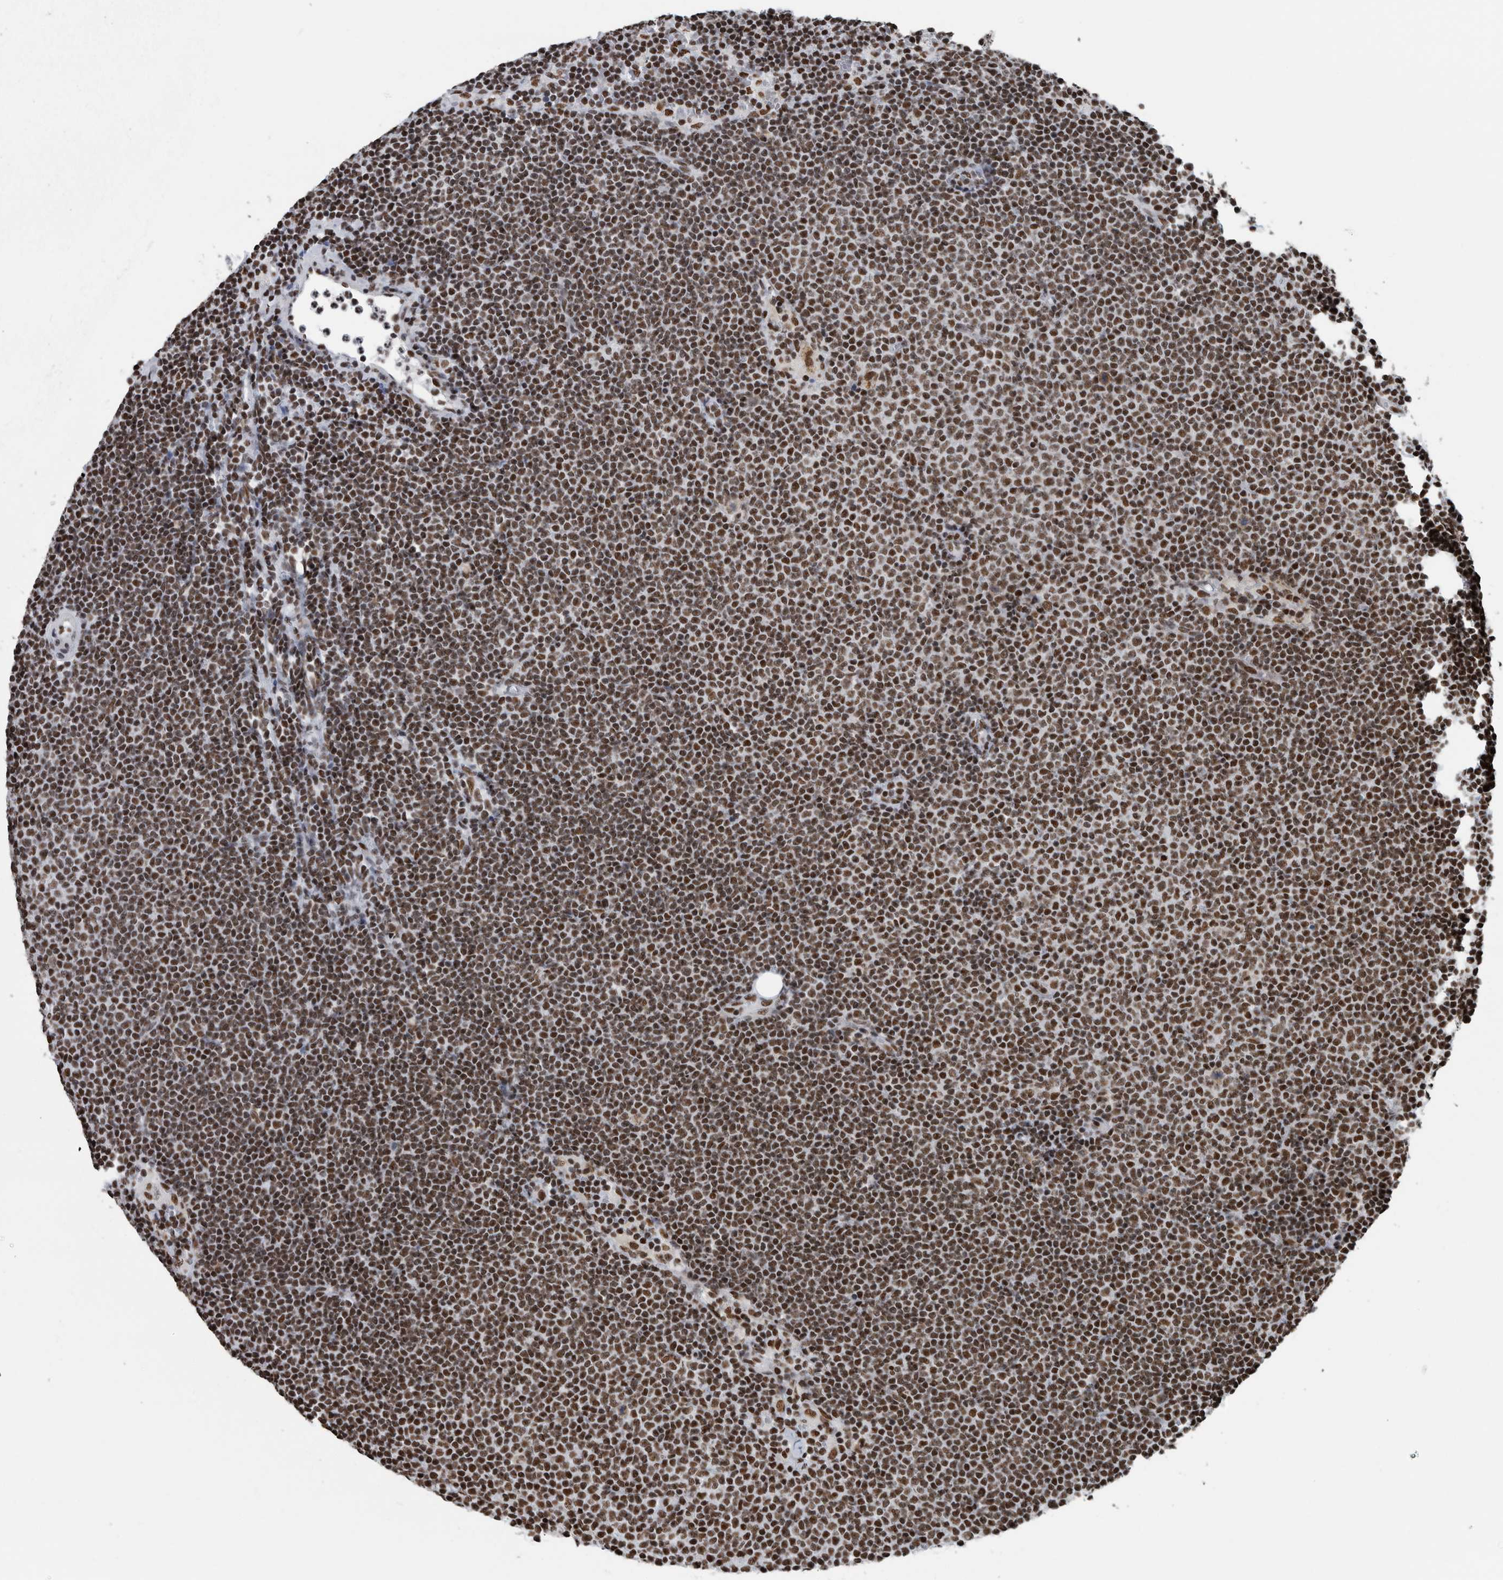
{"staining": {"intensity": "moderate", "quantity": ">75%", "location": "nuclear"}, "tissue": "lymphoma", "cell_type": "Tumor cells", "image_type": "cancer", "snomed": [{"axis": "morphology", "description": "Malignant lymphoma, non-Hodgkin's type, Low grade"}, {"axis": "topography", "description": "Lymph node"}], "caption": "This histopathology image demonstrates IHC staining of human lymphoma, with medium moderate nuclear staining in approximately >75% of tumor cells.", "gene": "DNMT3A", "patient": {"sex": "female", "age": 53}}